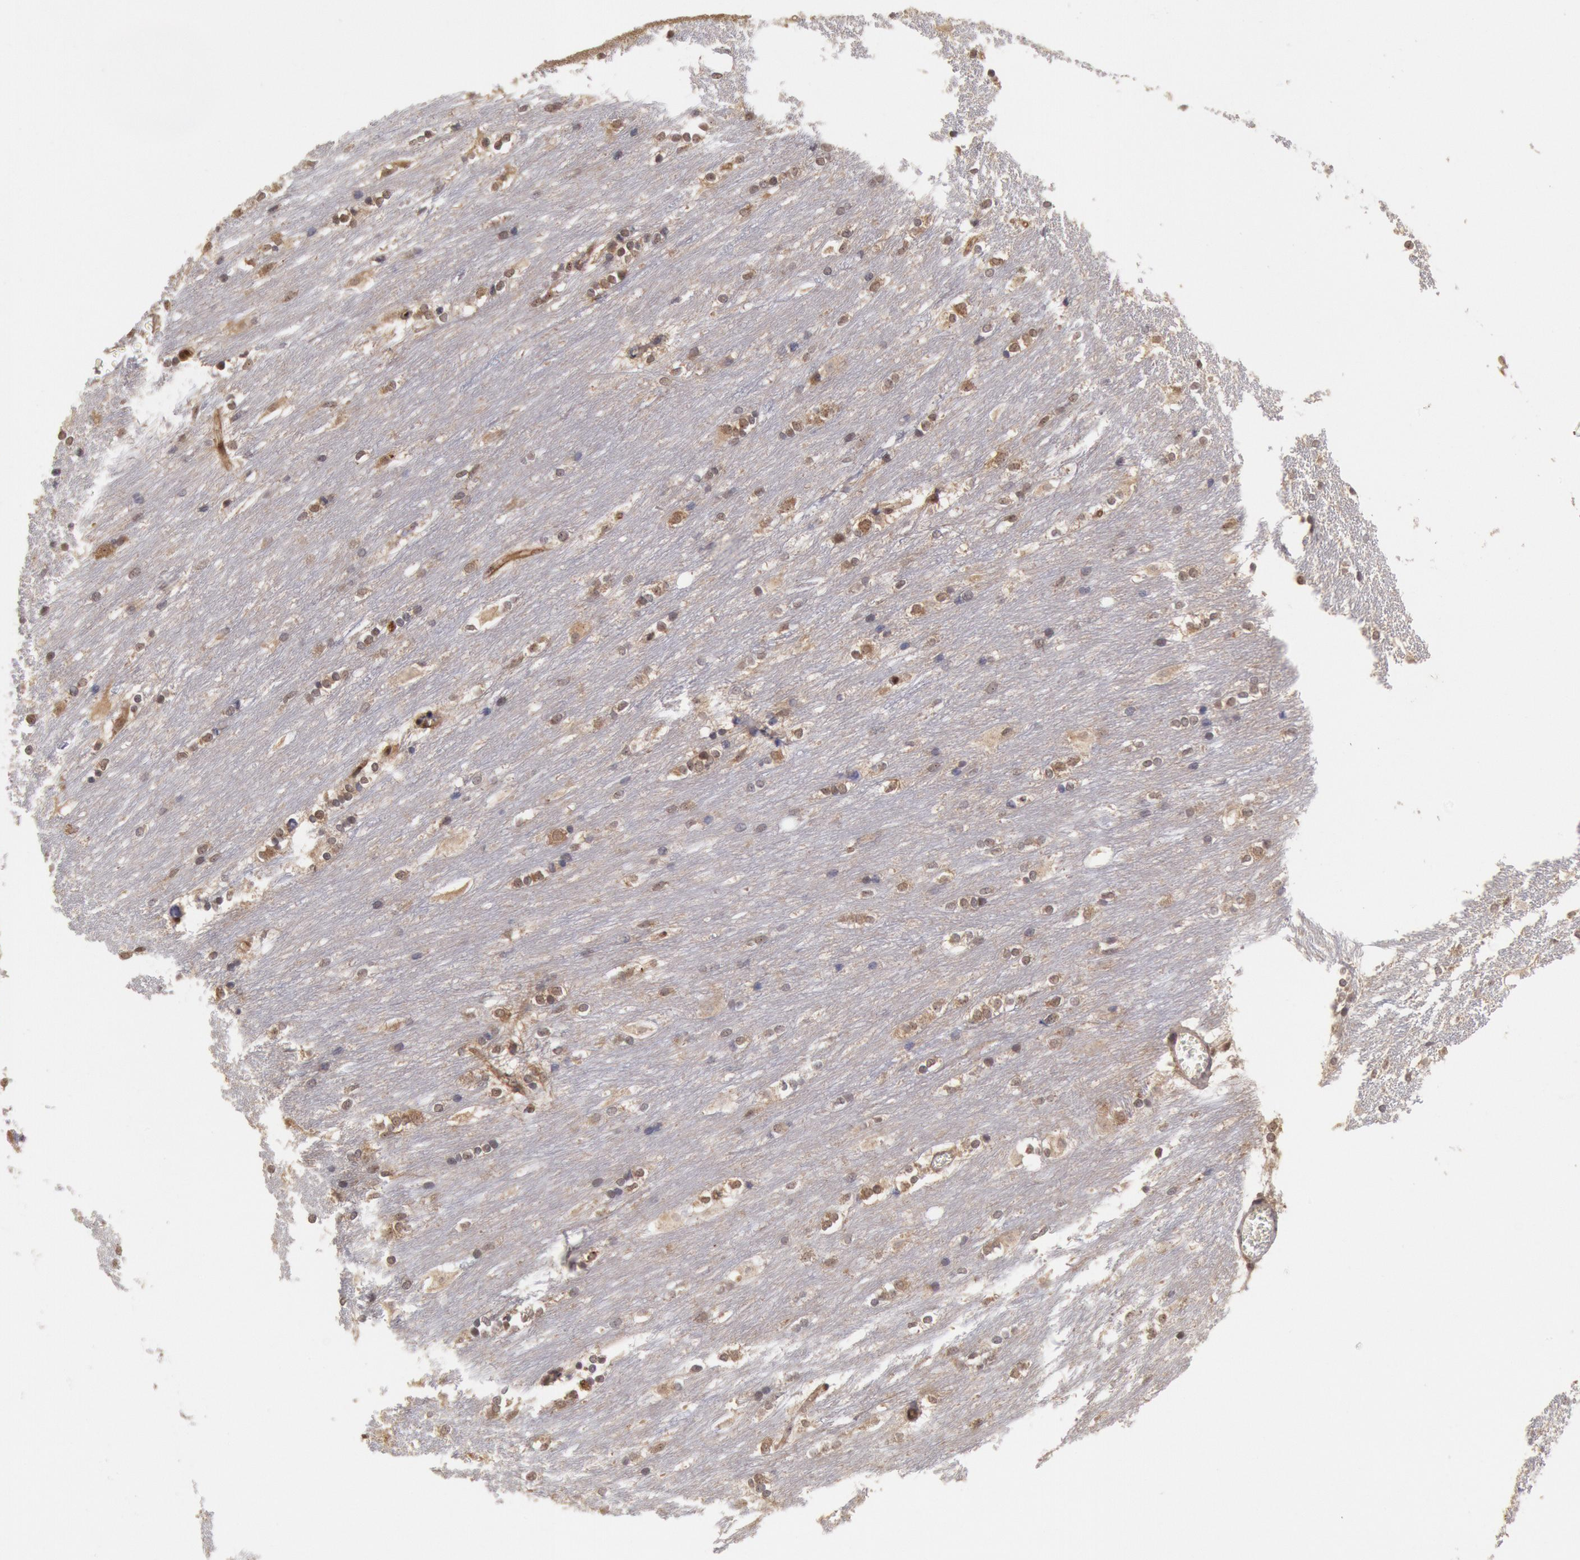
{"staining": {"intensity": "weak", "quantity": "<25%", "location": "cytoplasmic/membranous"}, "tissue": "caudate", "cell_type": "Glial cells", "image_type": "normal", "snomed": [{"axis": "morphology", "description": "Normal tissue, NOS"}, {"axis": "topography", "description": "Lateral ventricle wall"}], "caption": "Immunohistochemistry (IHC) micrograph of unremarkable caudate: human caudate stained with DAB displays no significant protein staining in glial cells.", "gene": "STX17", "patient": {"sex": "female", "age": 19}}